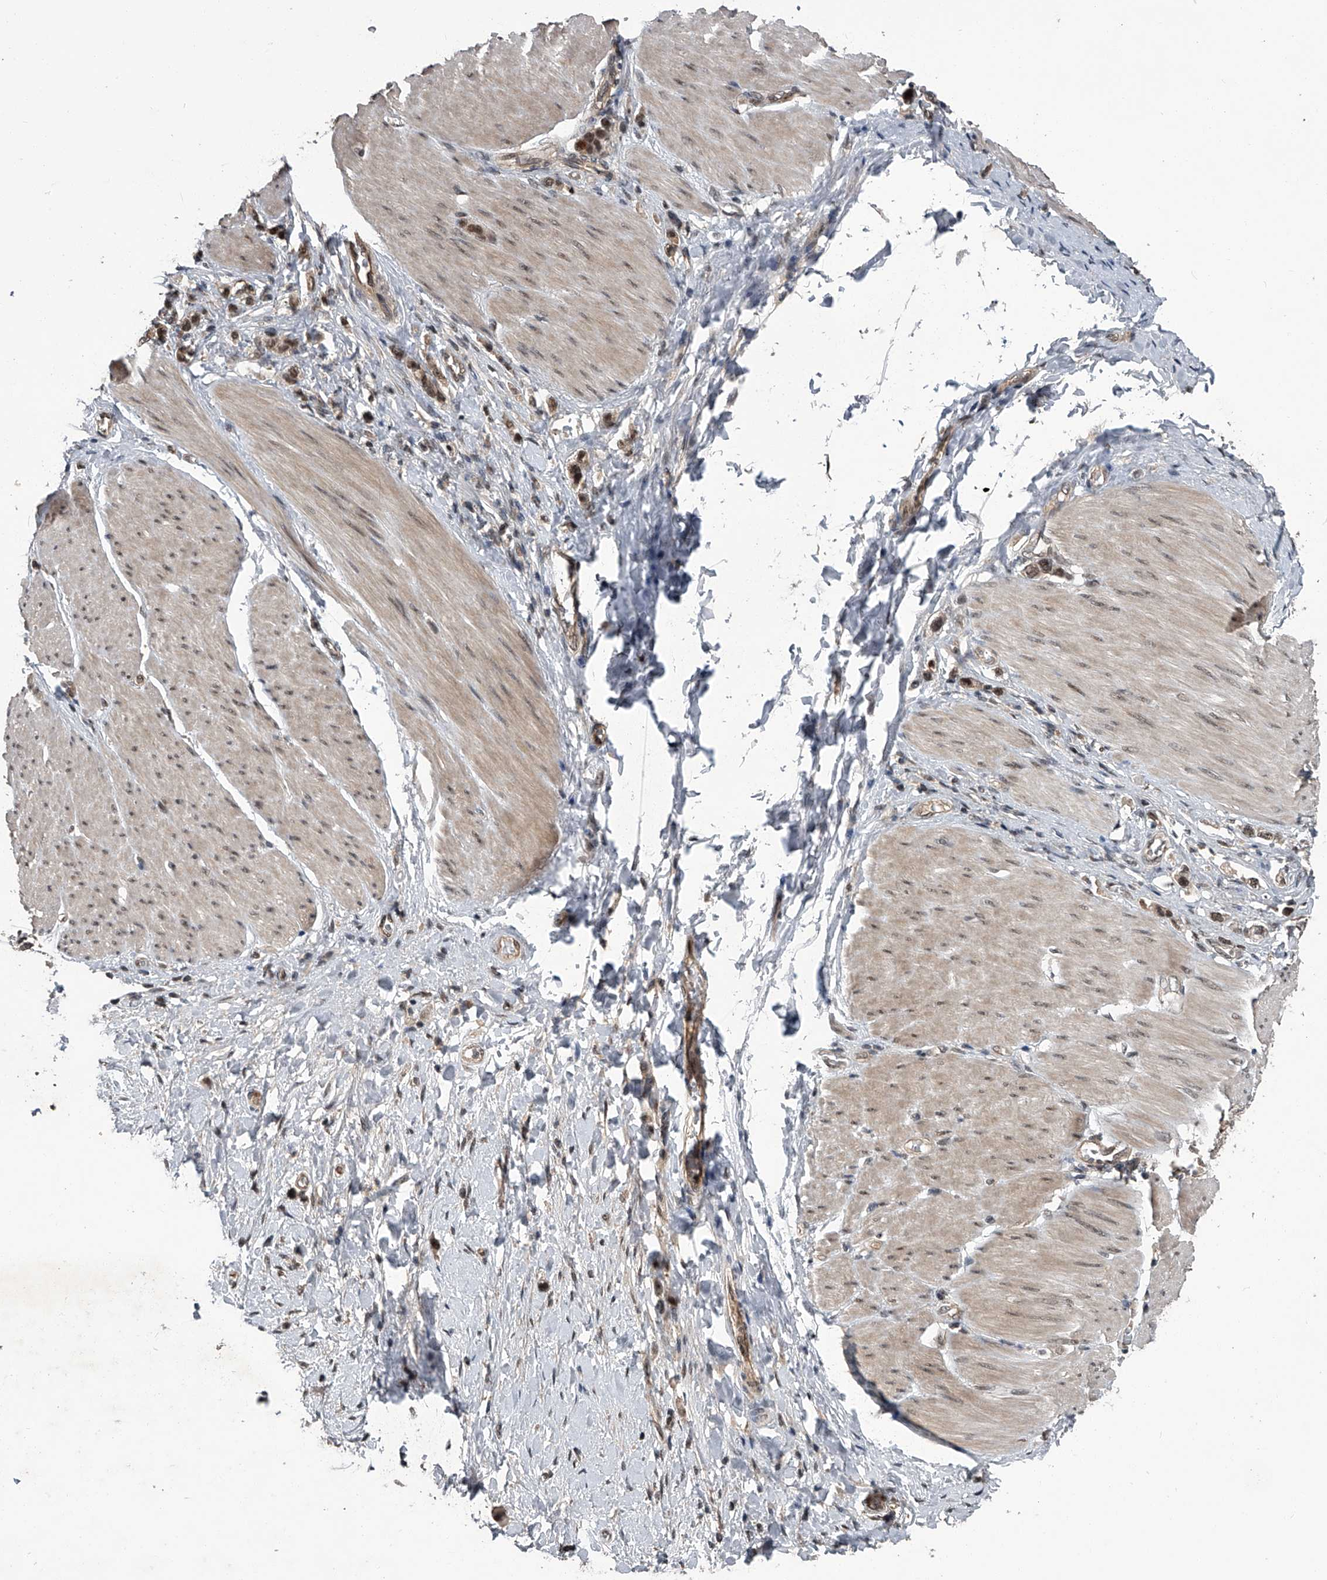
{"staining": {"intensity": "weak", "quantity": "<25%", "location": "cytoplasmic/membranous"}, "tissue": "stomach cancer", "cell_type": "Tumor cells", "image_type": "cancer", "snomed": [{"axis": "morphology", "description": "Adenocarcinoma, NOS"}, {"axis": "topography", "description": "Stomach"}], "caption": "Human stomach cancer stained for a protein using immunohistochemistry displays no staining in tumor cells.", "gene": "SLC12A8", "patient": {"sex": "female", "age": 65}}